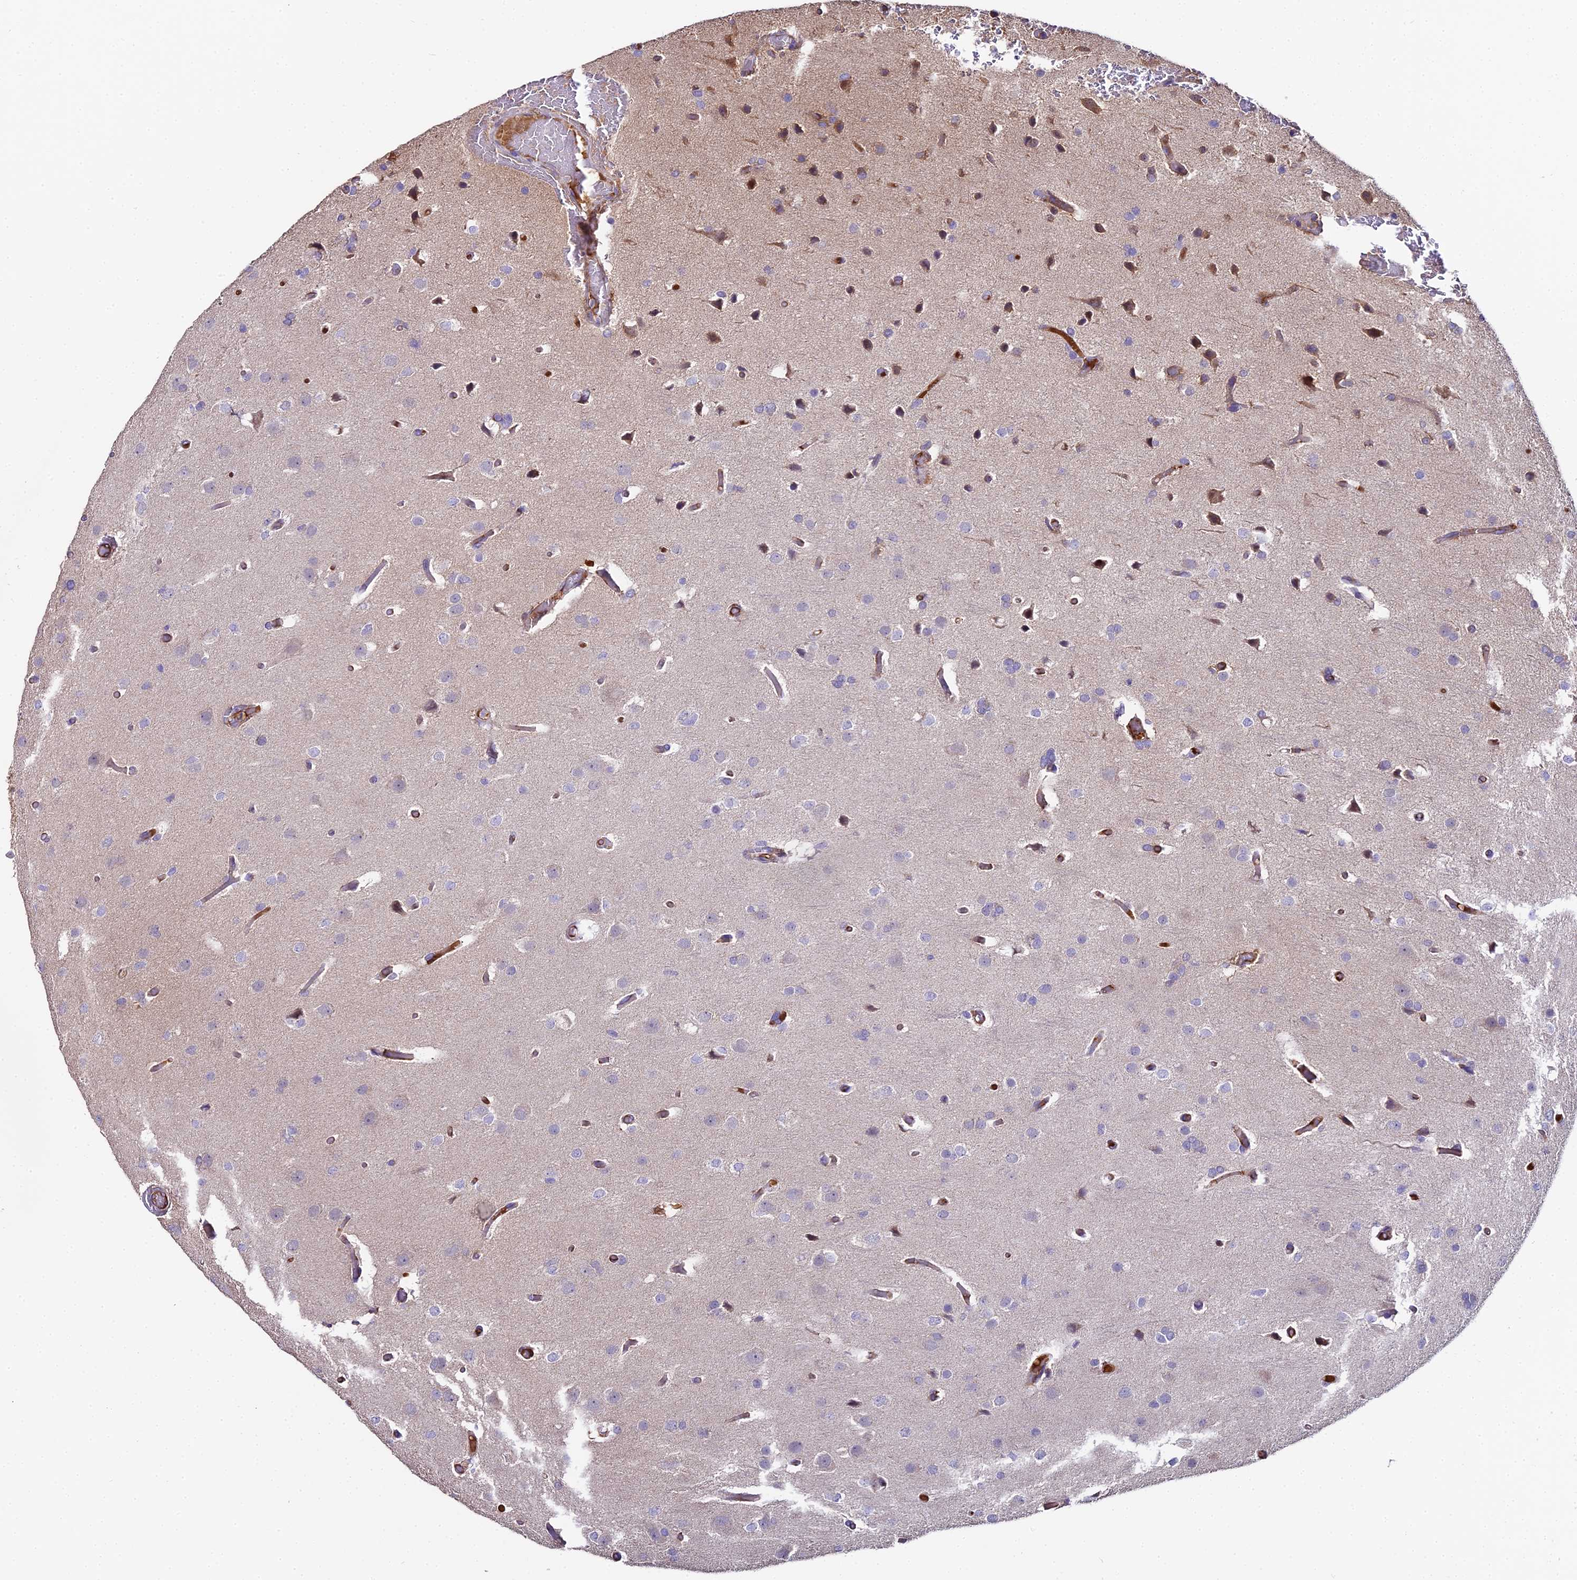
{"staining": {"intensity": "negative", "quantity": "none", "location": "none"}, "tissue": "glioma", "cell_type": "Tumor cells", "image_type": "cancer", "snomed": [{"axis": "morphology", "description": "Glioma, malignant, High grade"}, {"axis": "topography", "description": "Brain"}], "caption": "Immunohistochemical staining of human glioma shows no significant staining in tumor cells.", "gene": "BEX4", "patient": {"sex": "female", "age": 50}}